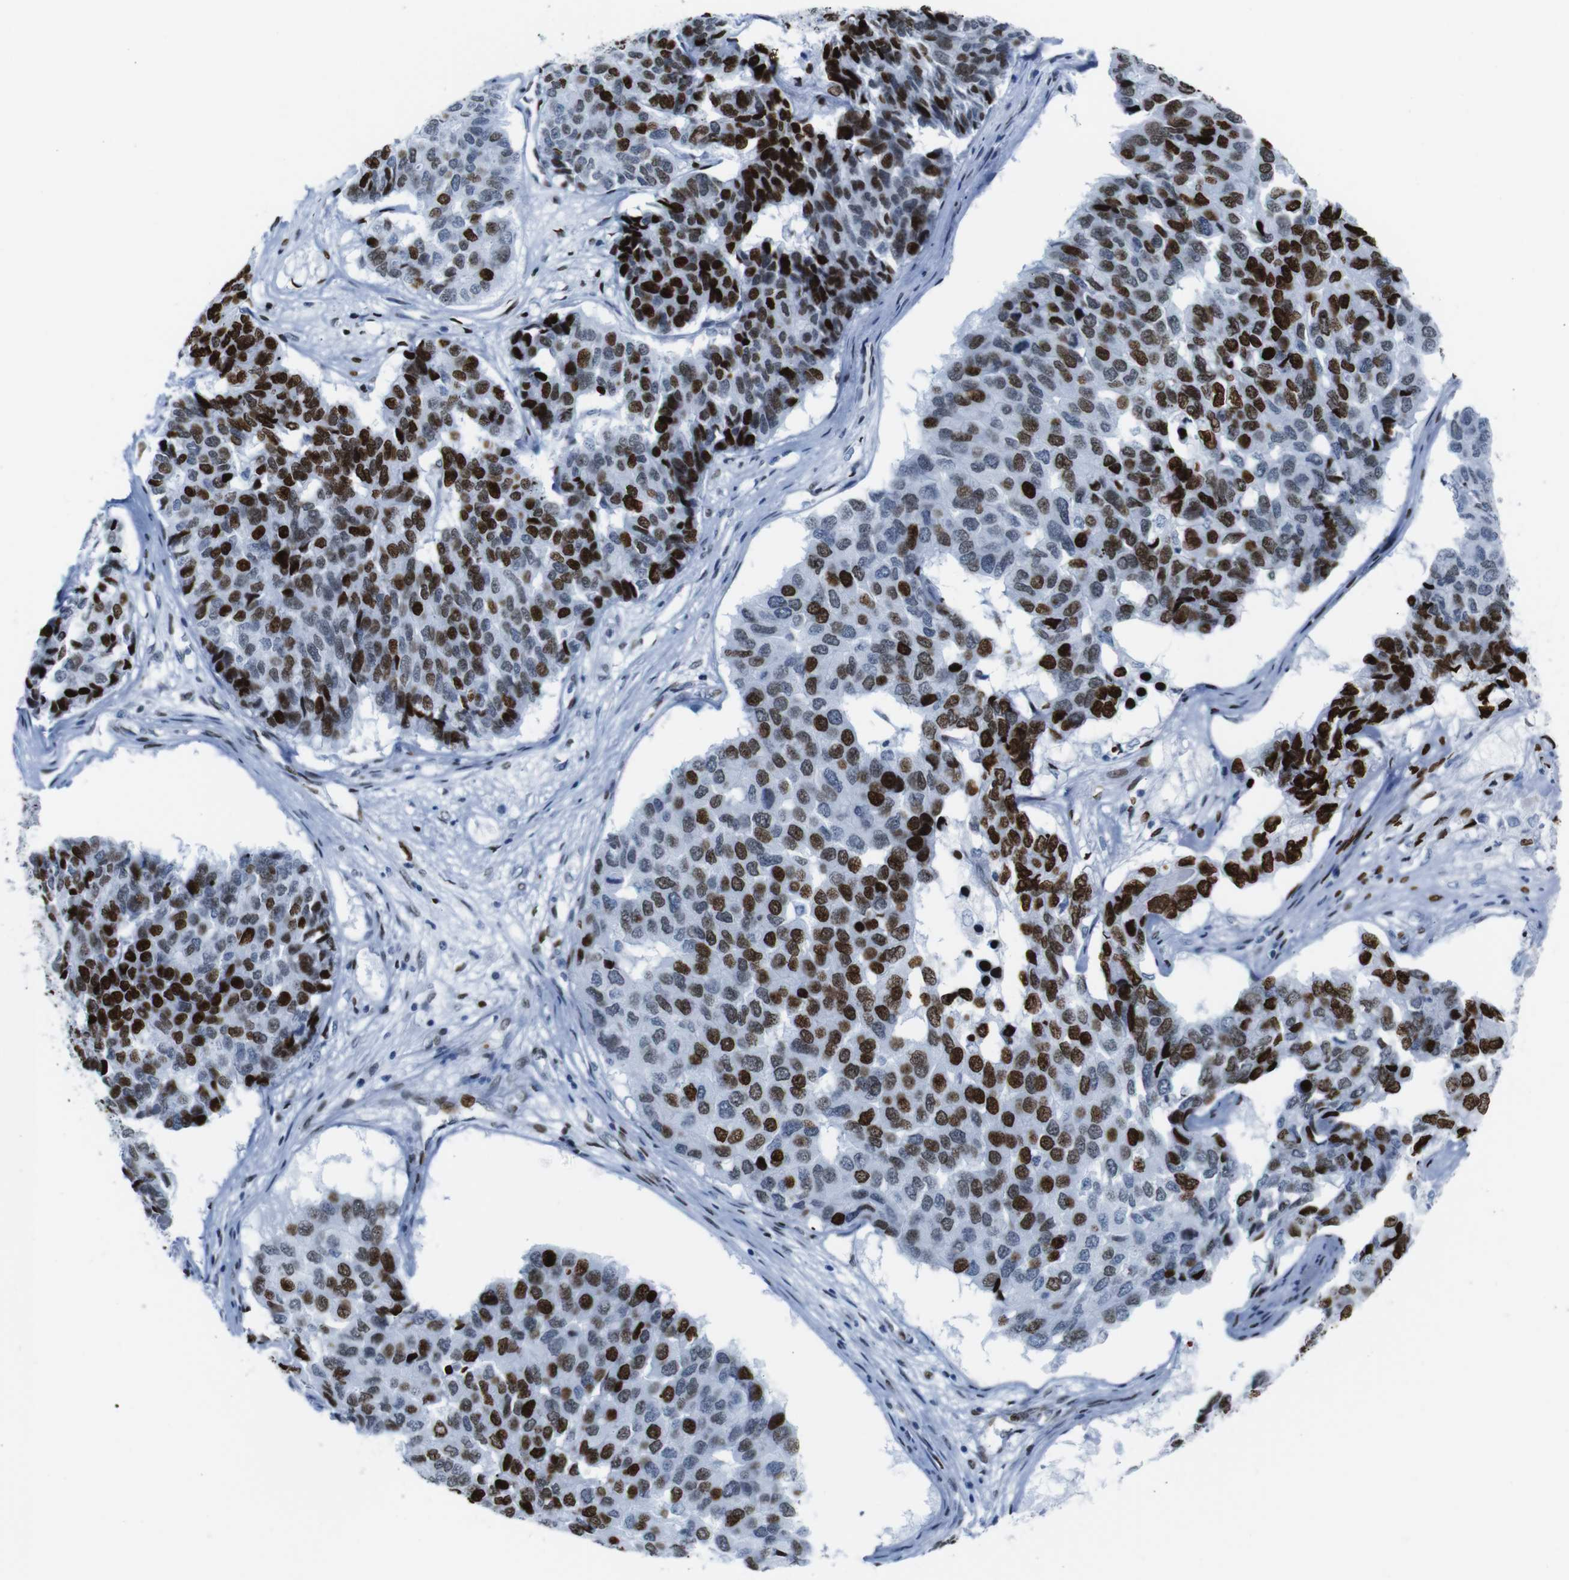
{"staining": {"intensity": "strong", "quantity": ">75%", "location": "nuclear"}, "tissue": "pancreatic cancer", "cell_type": "Tumor cells", "image_type": "cancer", "snomed": [{"axis": "morphology", "description": "Adenocarcinoma, NOS"}, {"axis": "topography", "description": "Pancreas"}], "caption": "DAB (3,3'-diaminobenzidine) immunohistochemical staining of human adenocarcinoma (pancreatic) displays strong nuclear protein staining in about >75% of tumor cells.", "gene": "NPIPB15", "patient": {"sex": "male", "age": 50}}